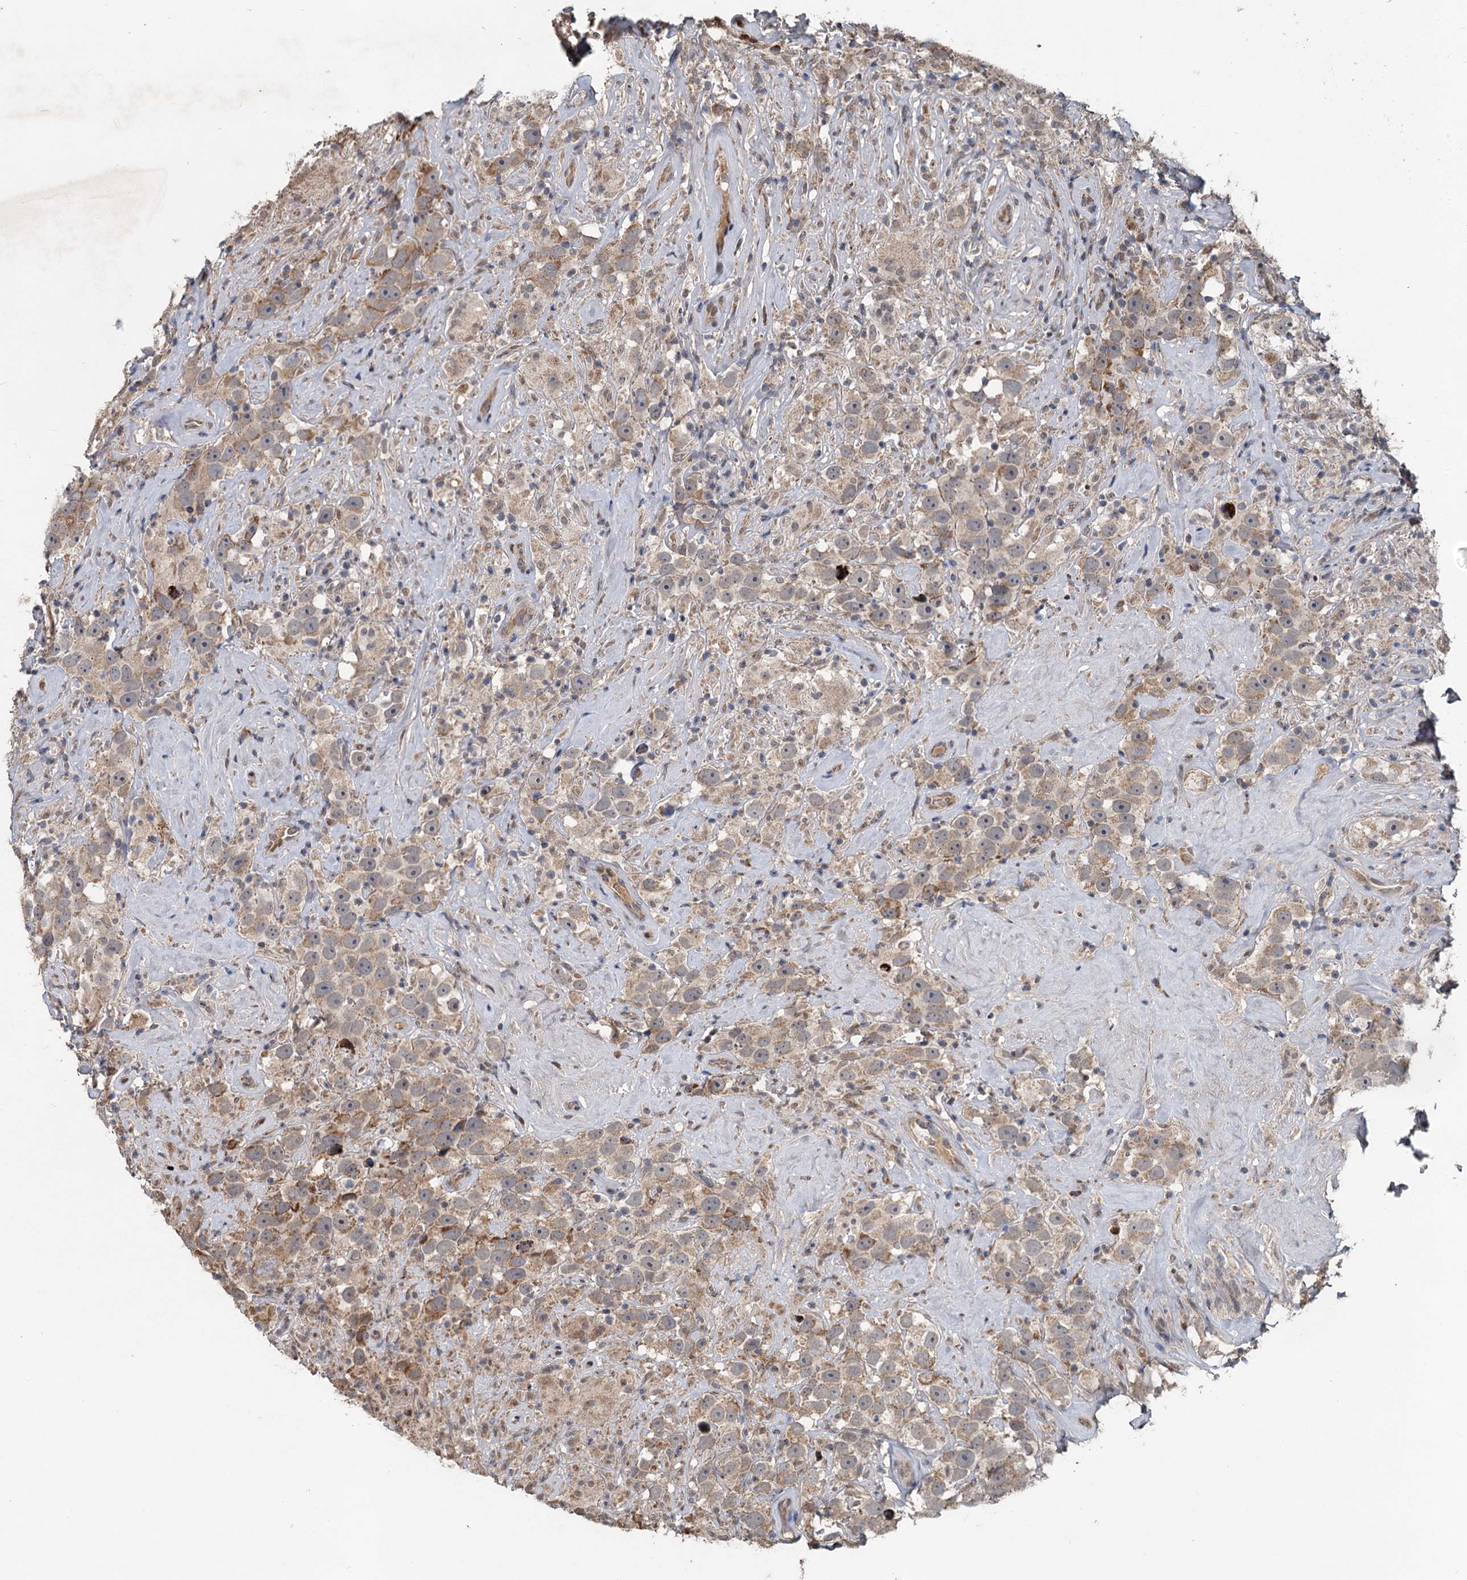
{"staining": {"intensity": "moderate", "quantity": ">75%", "location": "cytoplasmic/membranous"}, "tissue": "testis cancer", "cell_type": "Tumor cells", "image_type": "cancer", "snomed": [{"axis": "morphology", "description": "Seminoma, NOS"}, {"axis": "topography", "description": "Testis"}], "caption": "Seminoma (testis) tissue displays moderate cytoplasmic/membranous positivity in approximately >75% of tumor cells (Stains: DAB in brown, nuclei in blue, Microscopy: brightfield microscopy at high magnification).", "gene": "RITA1", "patient": {"sex": "male", "age": 49}}